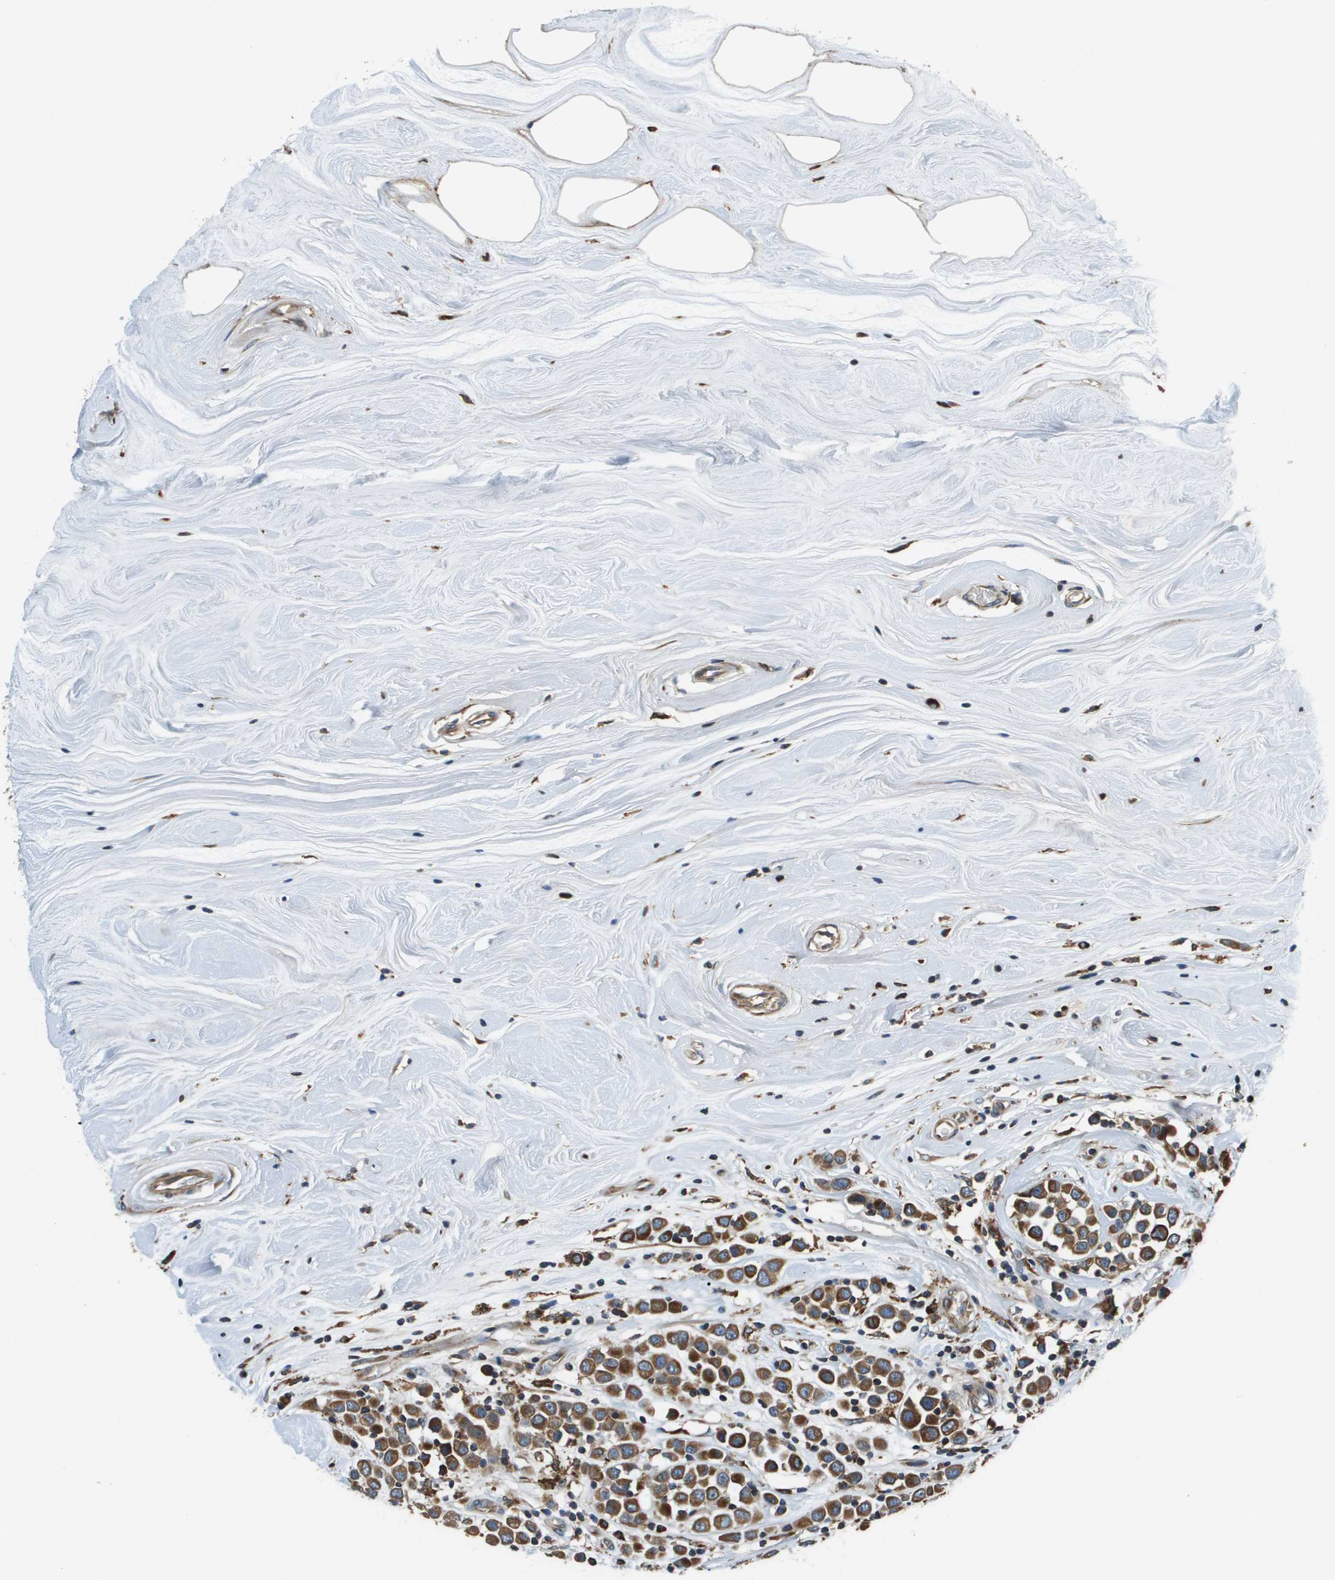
{"staining": {"intensity": "strong", "quantity": ">75%", "location": "cytoplasmic/membranous"}, "tissue": "breast cancer", "cell_type": "Tumor cells", "image_type": "cancer", "snomed": [{"axis": "morphology", "description": "Duct carcinoma"}, {"axis": "topography", "description": "Breast"}], "caption": "Immunohistochemical staining of breast cancer (infiltrating ductal carcinoma) demonstrates high levels of strong cytoplasmic/membranous expression in about >75% of tumor cells.", "gene": "CNPY3", "patient": {"sex": "female", "age": 61}}